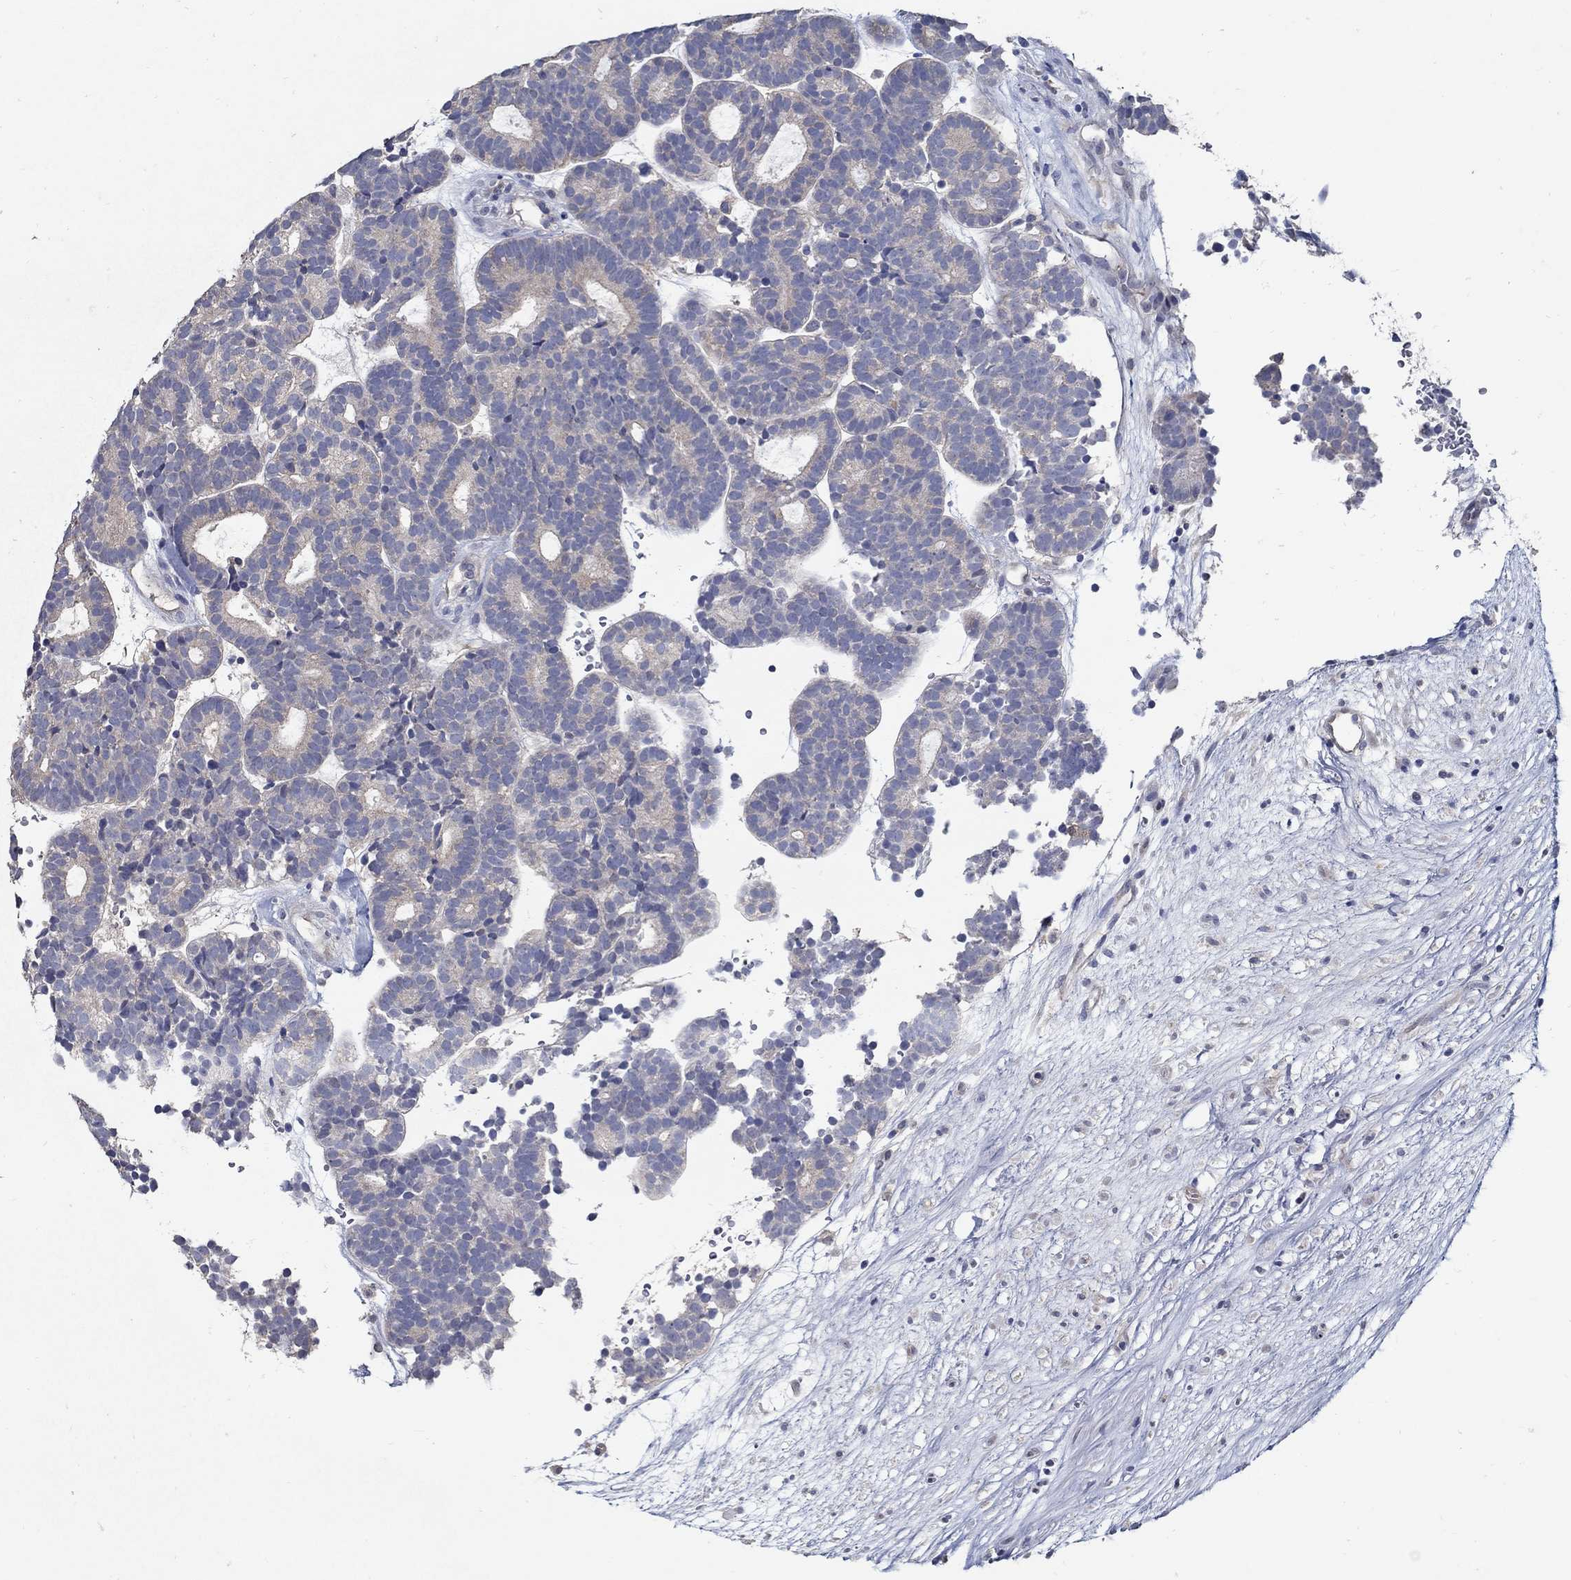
{"staining": {"intensity": "negative", "quantity": "none", "location": "none"}, "tissue": "head and neck cancer", "cell_type": "Tumor cells", "image_type": "cancer", "snomed": [{"axis": "morphology", "description": "Adenocarcinoma, NOS"}, {"axis": "topography", "description": "Head-Neck"}], "caption": "This is an immunohistochemistry (IHC) histopathology image of head and neck cancer (adenocarcinoma). There is no staining in tumor cells.", "gene": "MTHFR", "patient": {"sex": "female", "age": 81}}